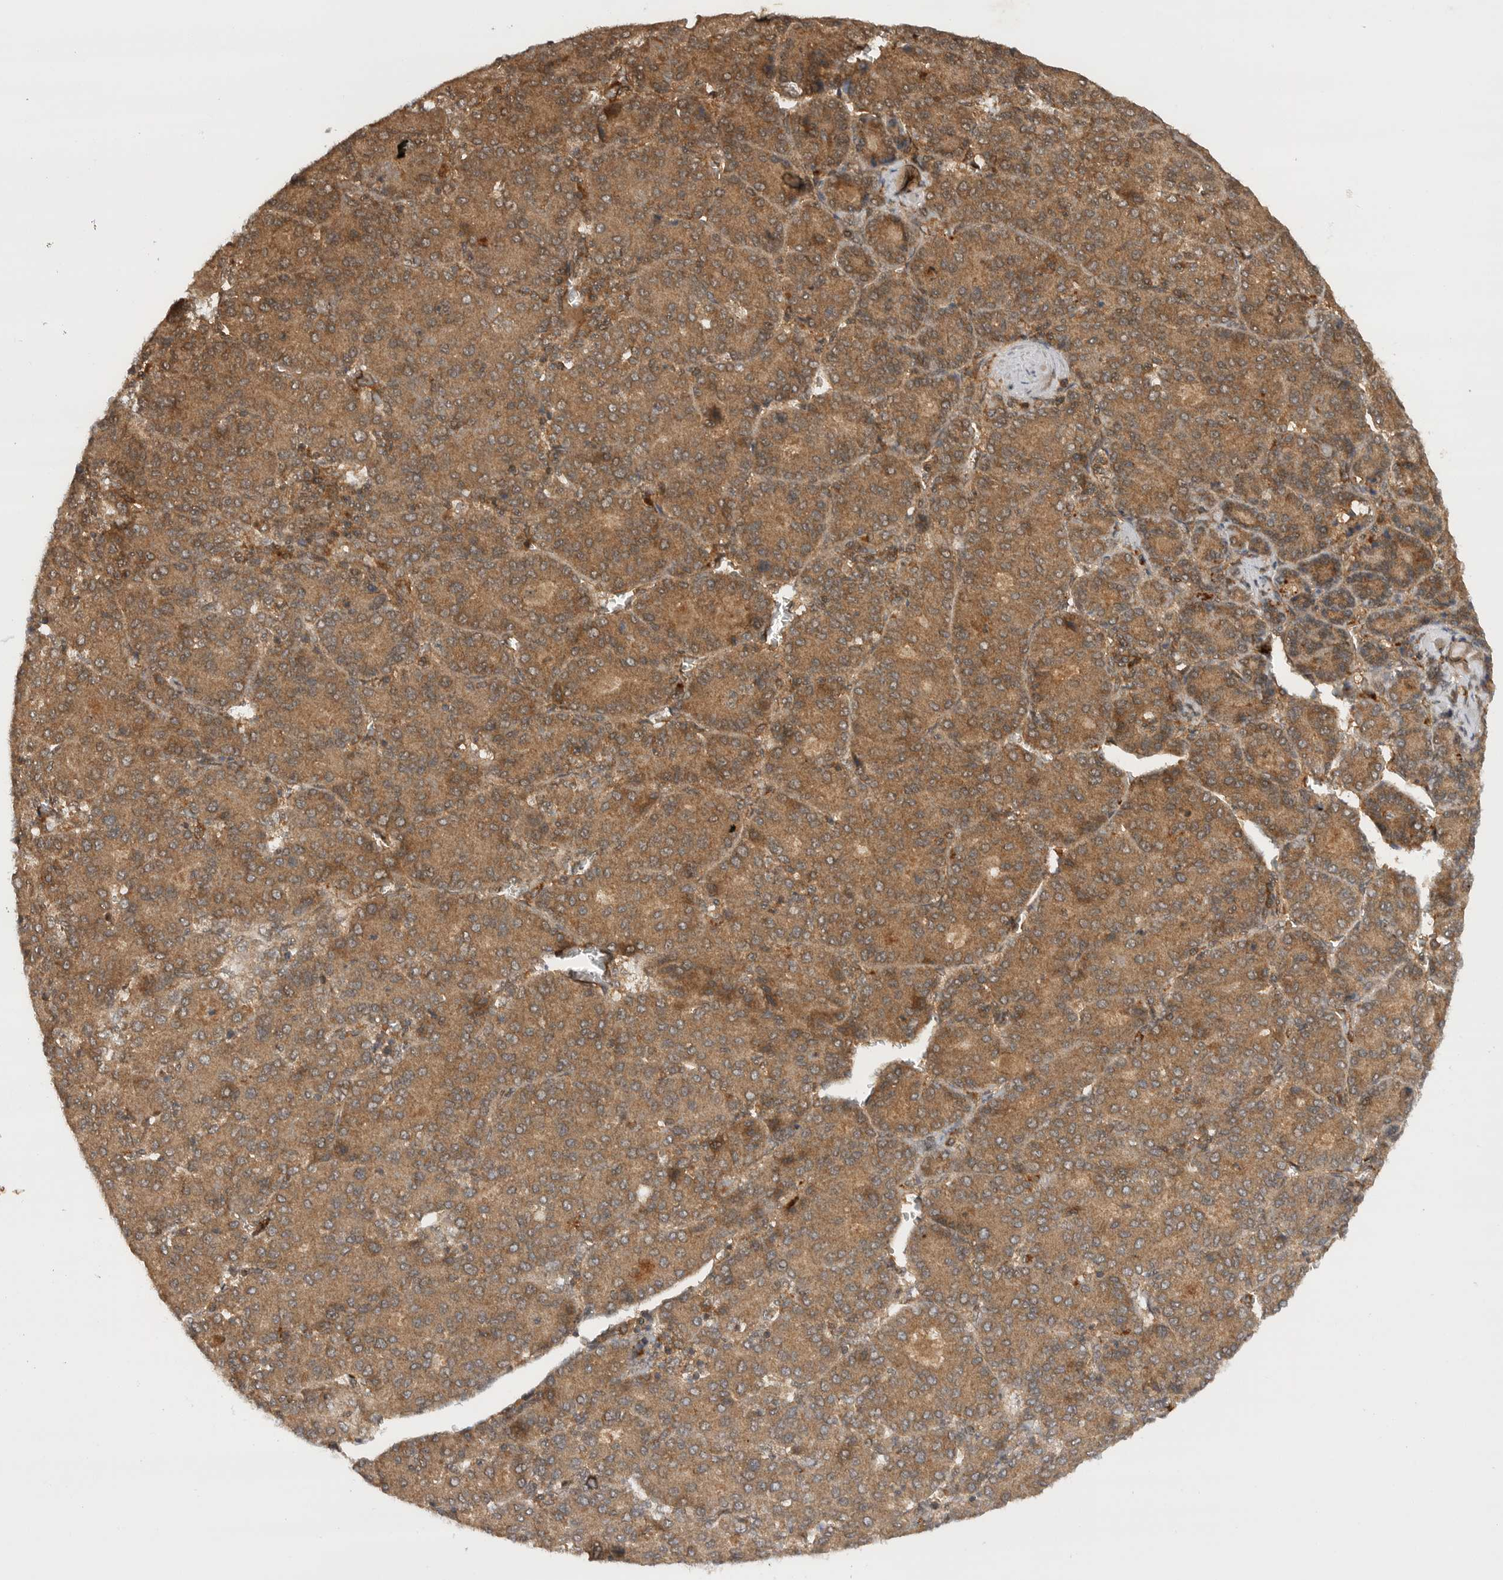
{"staining": {"intensity": "moderate", "quantity": ">75%", "location": "cytoplasmic/membranous"}, "tissue": "liver cancer", "cell_type": "Tumor cells", "image_type": "cancer", "snomed": [{"axis": "morphology", "description": "Carcinoma, Hepatocellular, NOS"}, {"axis": "topography", "description": "Liver"}], "caption": "There is medium levels of moderate cytoplasmic/membranous positivity in tumor cells of hepatocellular carcinoma (liver), as demonstrated by immunohistochemical staining (brown color).", "gene": "PRDX4", "patient": {"sex": "male", "age": 65}}